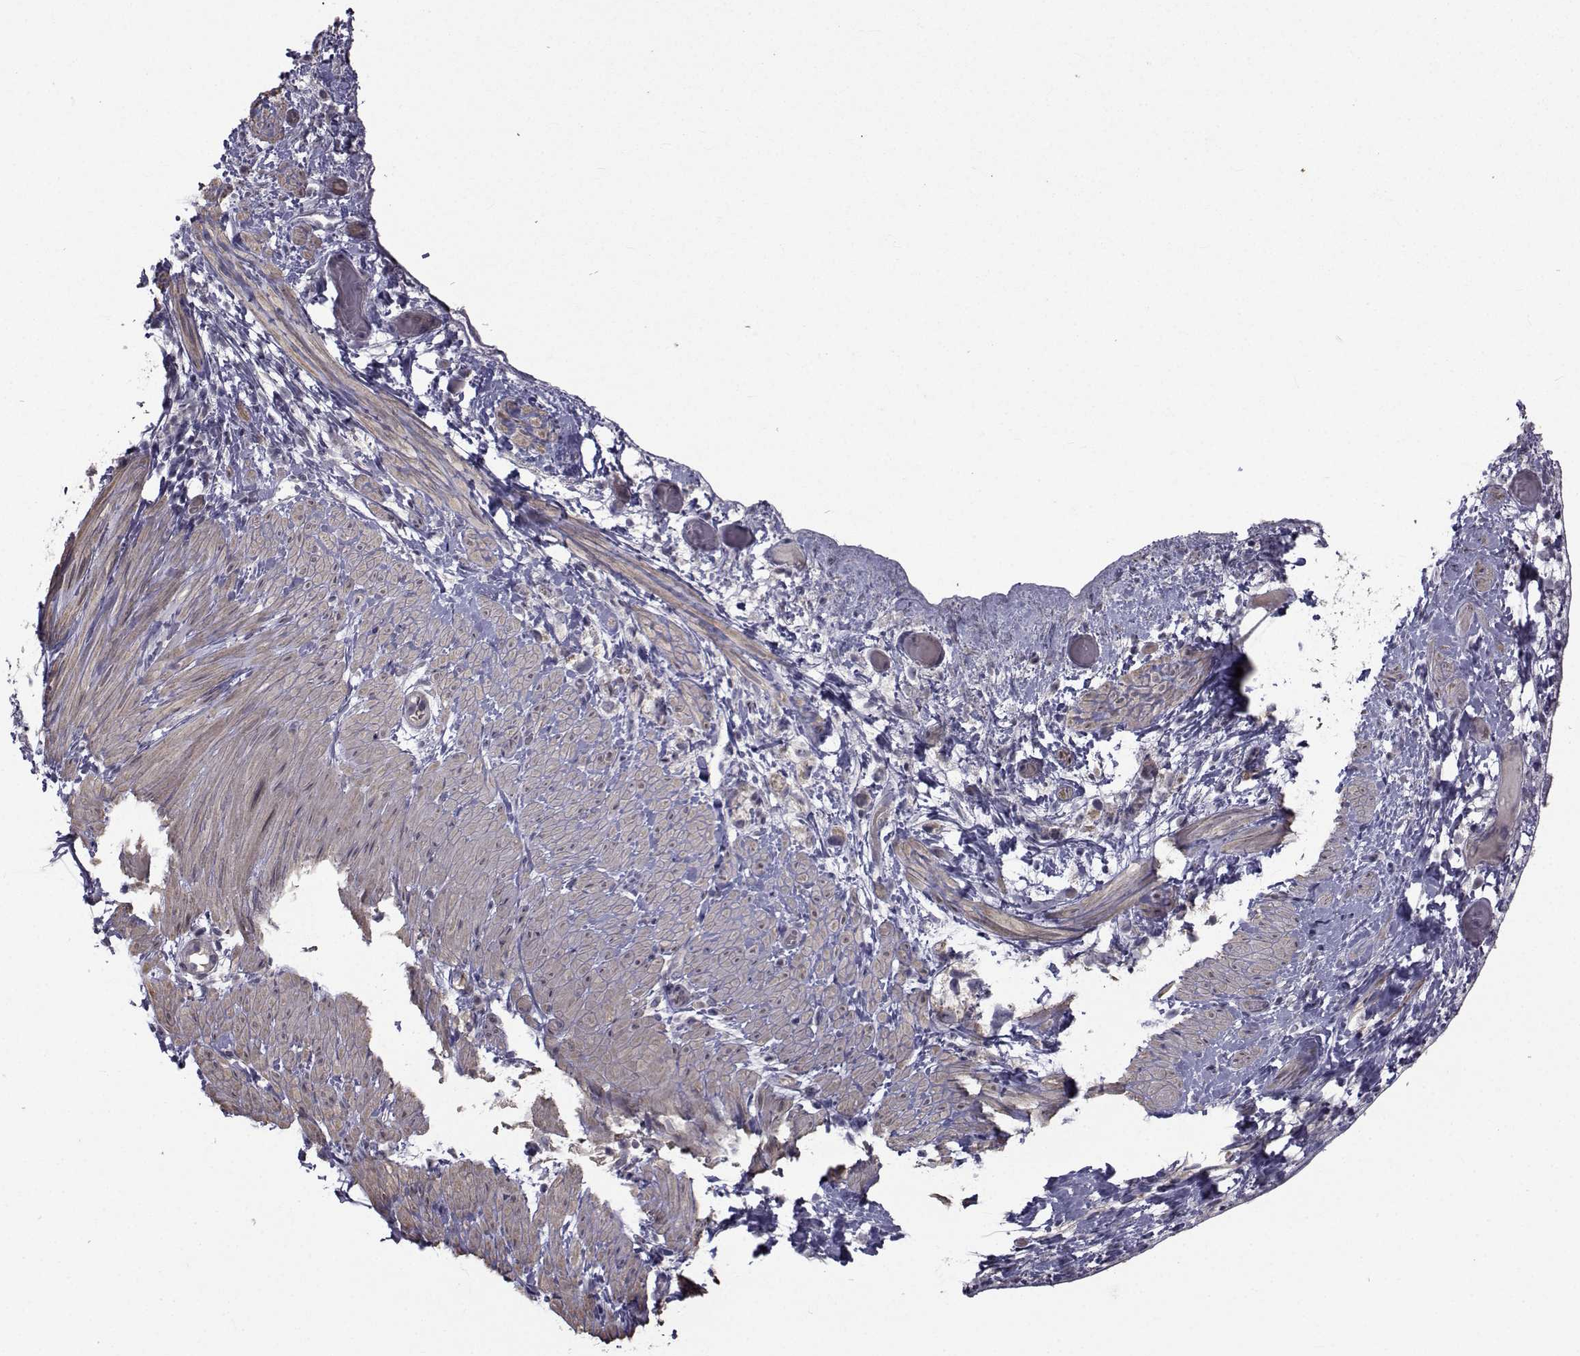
{"staining": {"intensity": "negative", "quantity": "none", "location": "none"}, "tissue": "stomach cancer", "cell_type": "Tumor cells", "image_type": "cancer", "snomed": [{"axis": "morphology", "description": "Adenocarcinoma, NOS"}, {"axis": "topography", "description": "Stomach"}], "caption": "Tumor cells are negative for protein expression in human stomach cancer (adenocarcinoma).", "gene": "FDXR", "patient": {"sex": "female", "age": 59}}